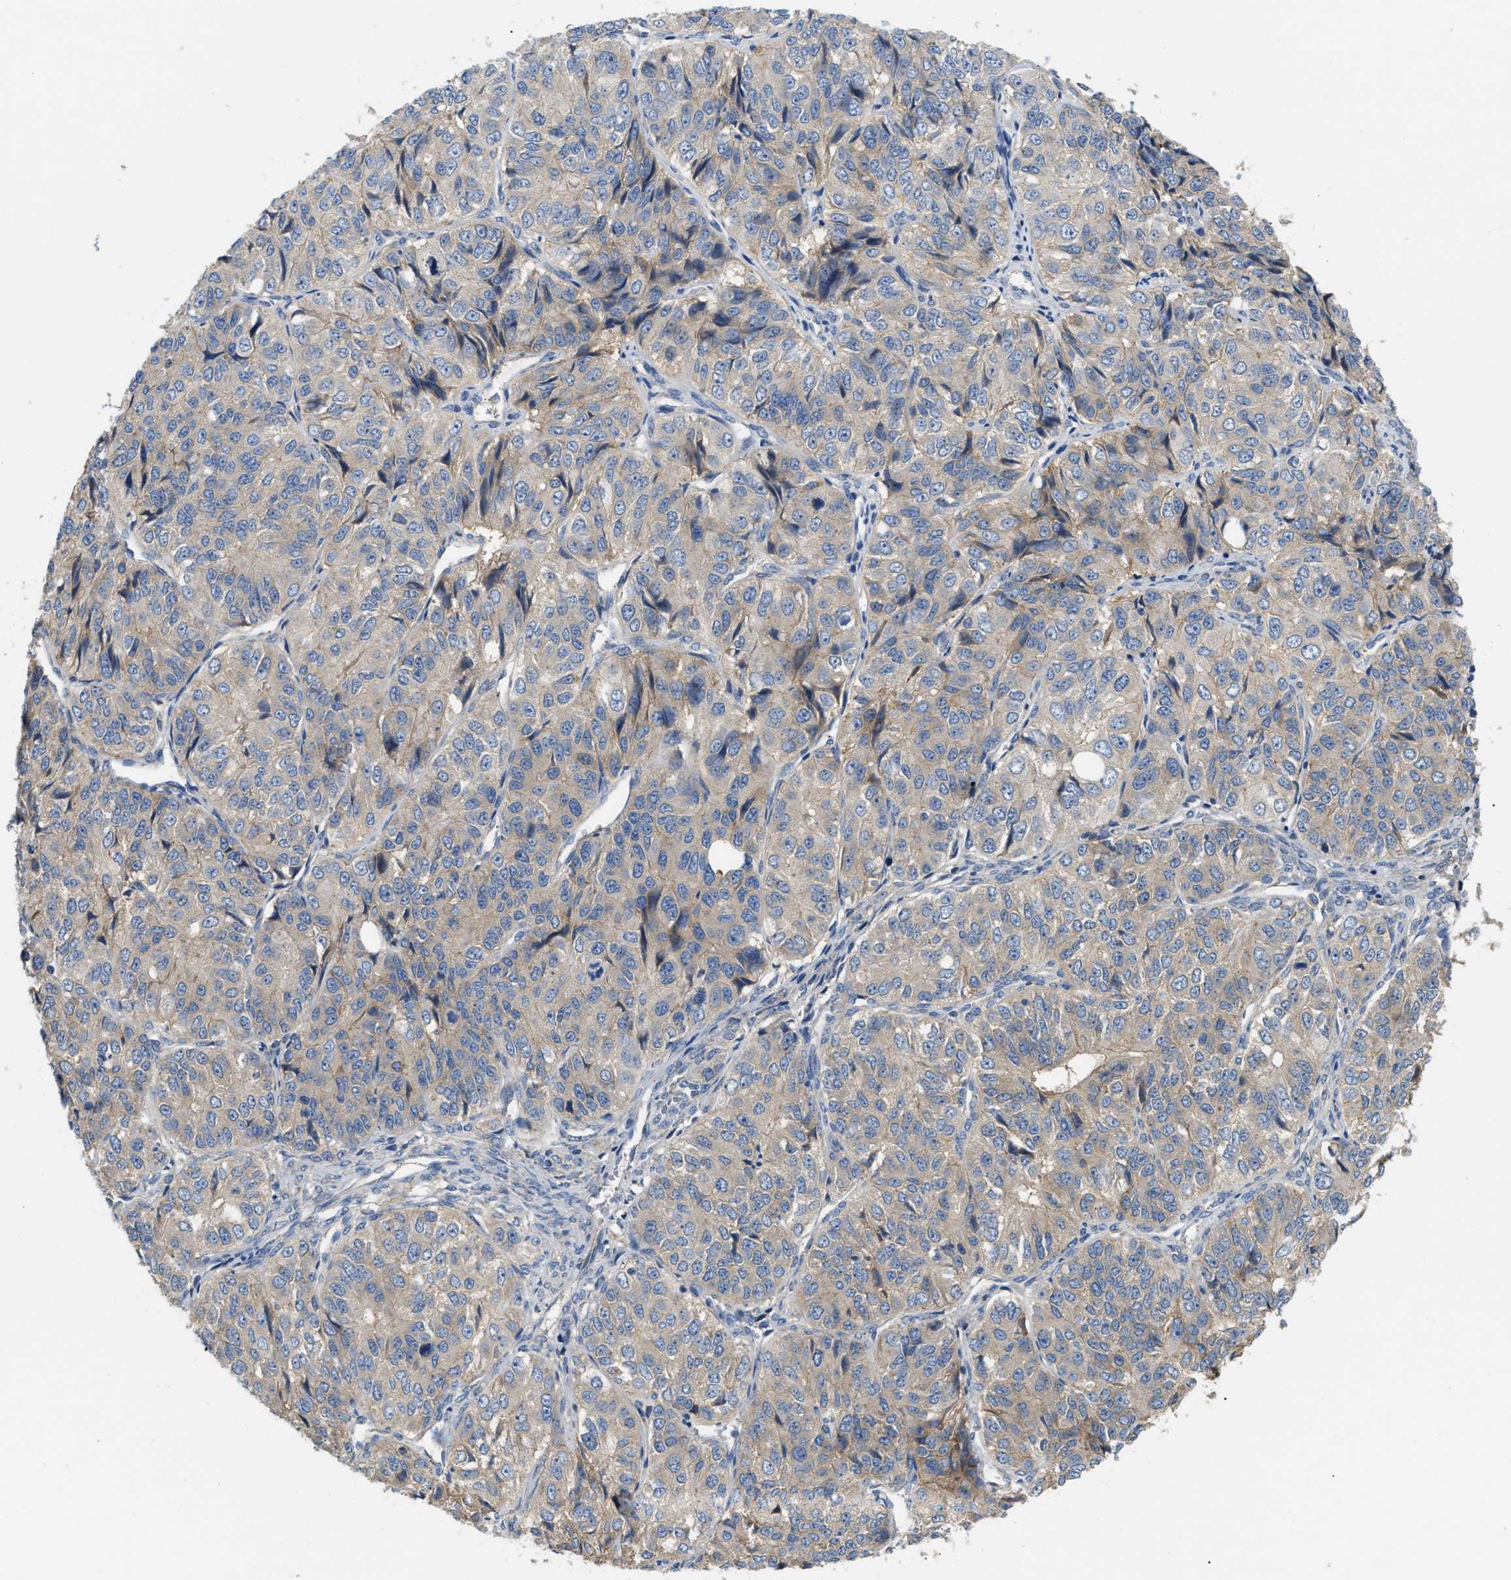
{"staining": {"intensity": "weak", "quantity": ">75%", "location": "cytoplasmic/membranous"}, "tissue": "ovarian cancer", "cell_type": "Tumor cells", "image_type": "cancer", "snomed": [{"axis": "morphology", "description": "Carcinoma, endometroid"}, {"axis": "topography", "description": "Ovary"}], "caption": "Ovarian endometroid carcinoma stained with a brown dye displays weak cytoplasmic/membranous positive expression in about >75% of tumor cells.", "gene": "DHX58", "patient": {"sex": "female", "age": 51}}